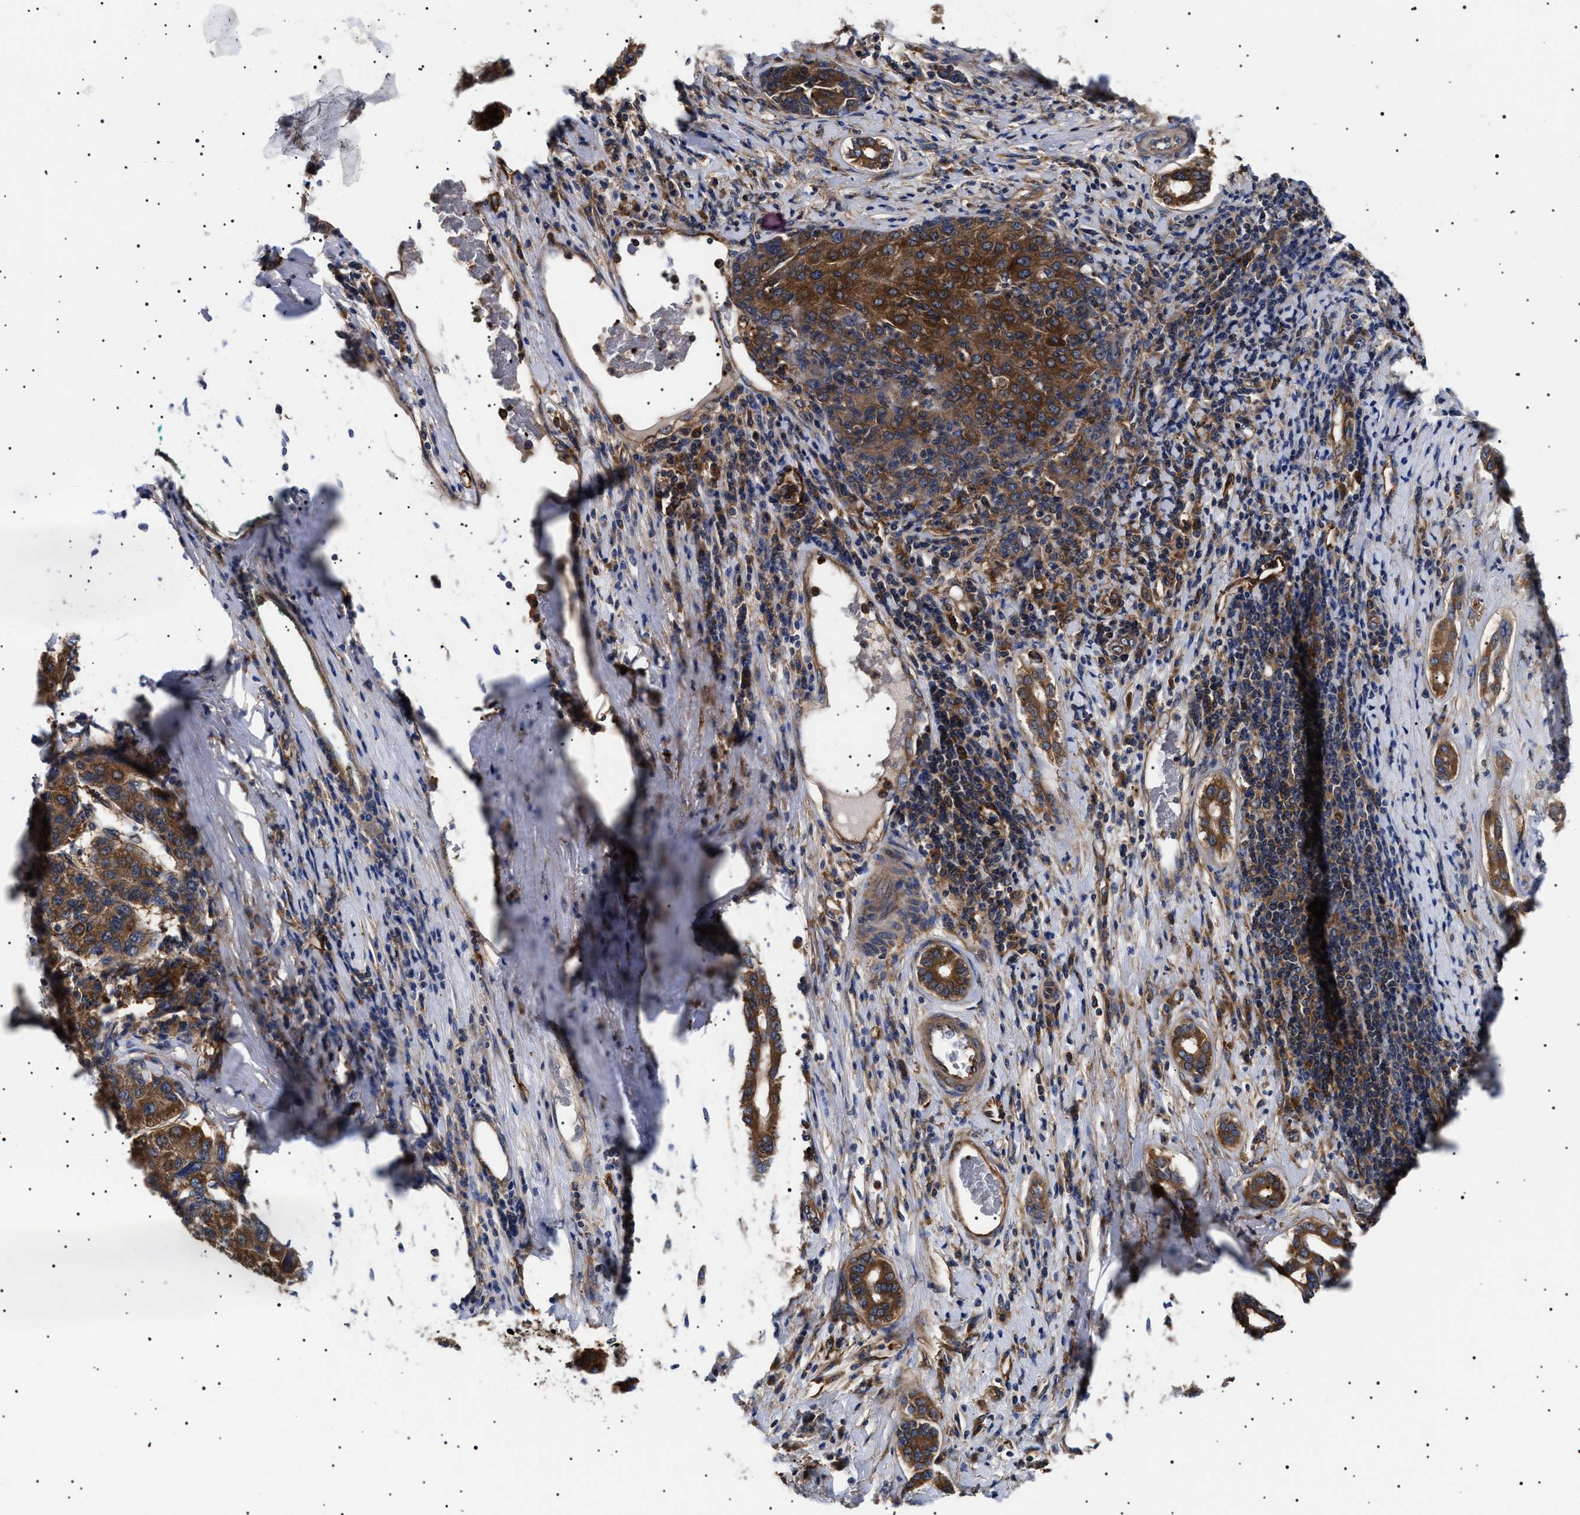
{"staining": {"intensity": "strong", "quantity": ">75%", "location": "cytoplasmic/membranous"}, "tissue": "liver cancer", "cell_type": "Tumor cells", "image_type": "cancer", "snomed": [{"axis": "morphology", "description": "Carcinoma, Hepatocellular, NOS"}, {"axis": "topography", "description": "Liver"}], "caption": "This photomicrograph demonstrates immunohistochemistry (IHC) staining of human liver cancer, with high strong cytoplasmic/membranous expression in approximately >75% of tumor cells.", "gene": "TPP2", "patient": {"sex": "male", "age": 65}}